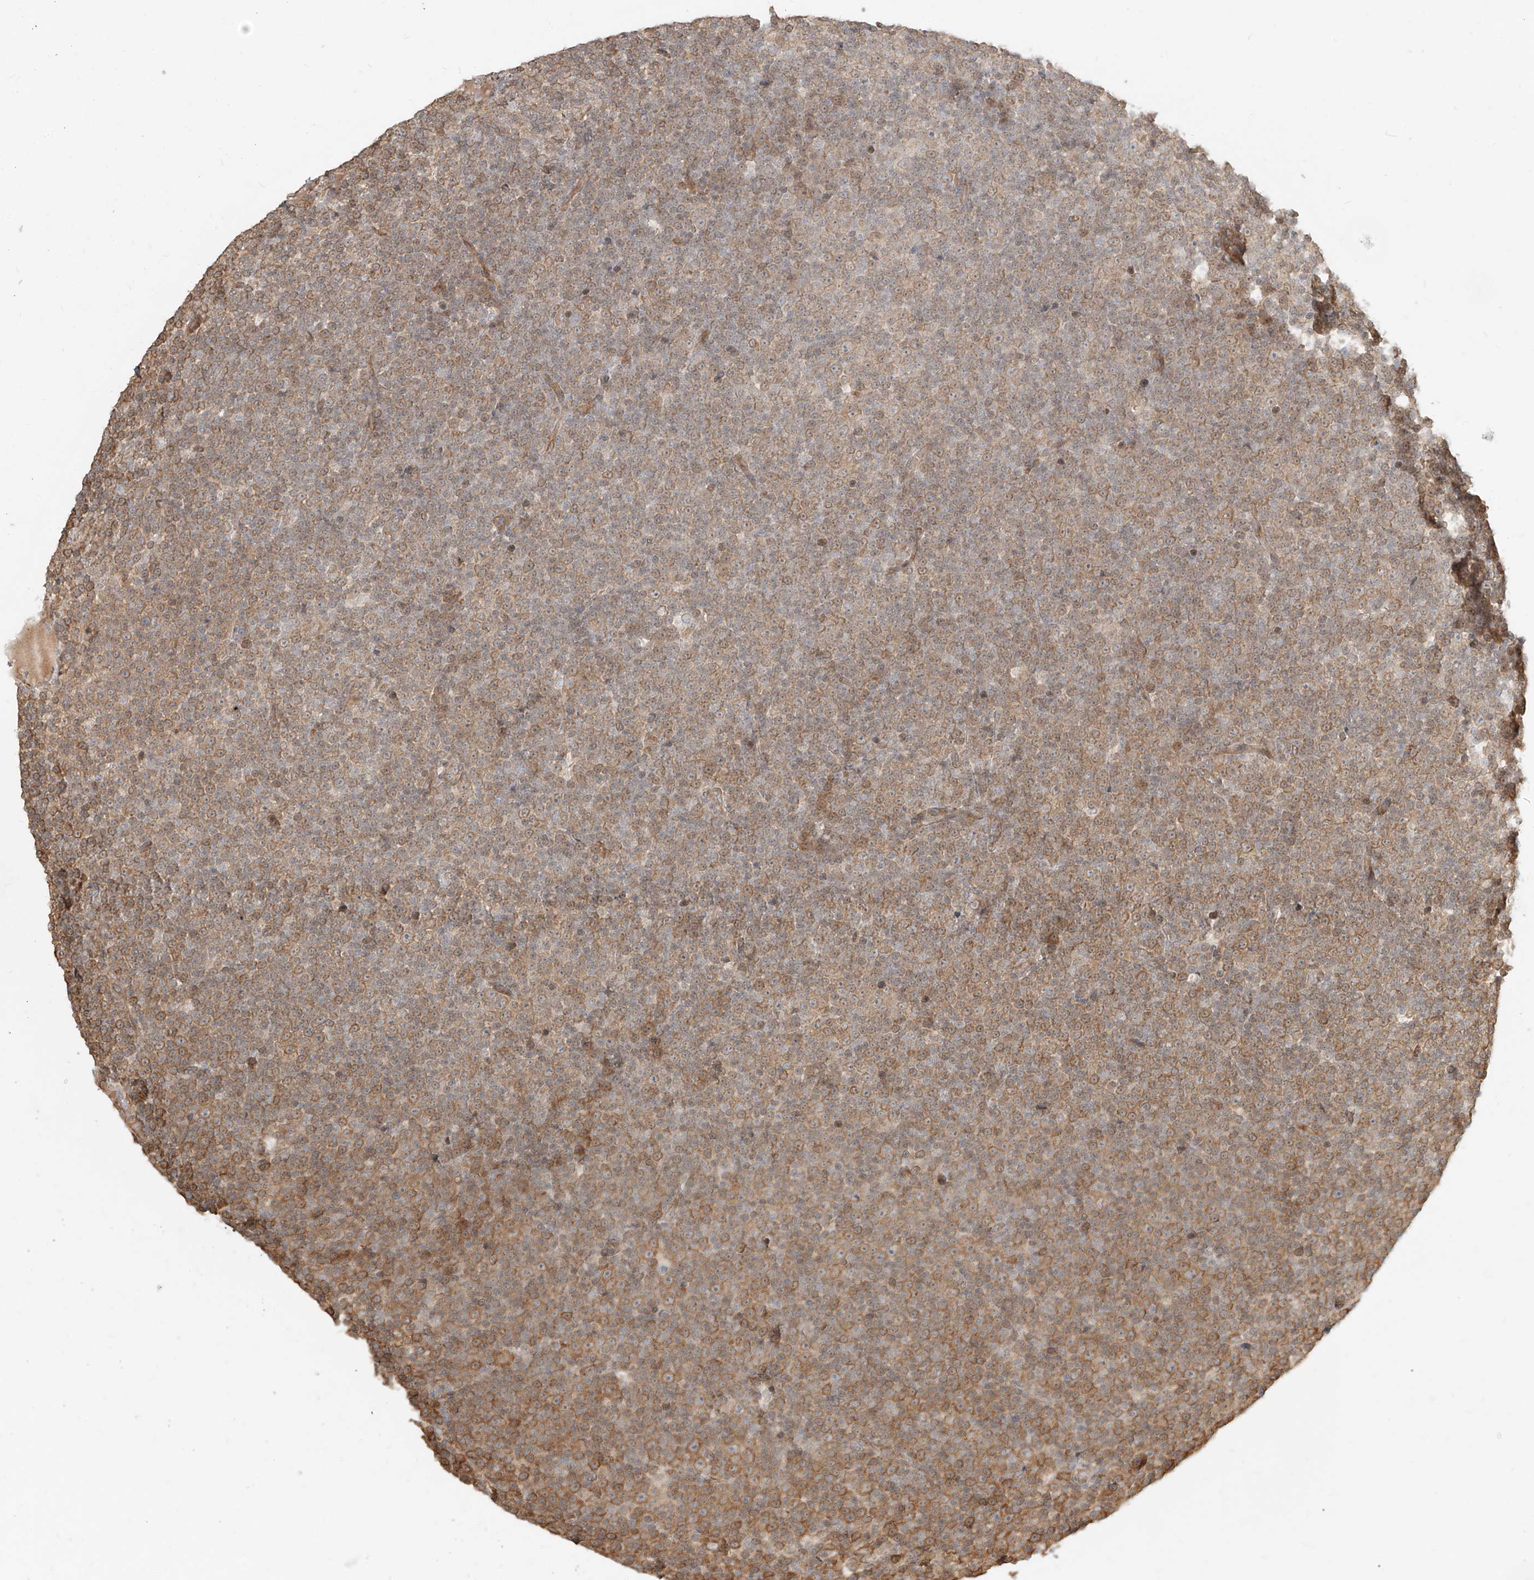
{"staining": {"intensity": "moderate", "quantity": ">75%", "location": "cytoplasmic/membranous"}, "tissue": "lymphoma", "cell_type": "Tumor cells", "image_type": "cancer", "snomed": [{"axis": "morphology", "description": "Malignant lymphoma, non-Hodgkin's type, Low grade"}, {"axis": "topography", "description": "Lymph node"}], "caption": "Lymphoma stained for a protein (brown) demonstrates moderate cytoplasmic/membranous positive staining in about >75% of tumor cells.", "gene": "UBE2K", "patient": {"sex": "female", "age": 67}}